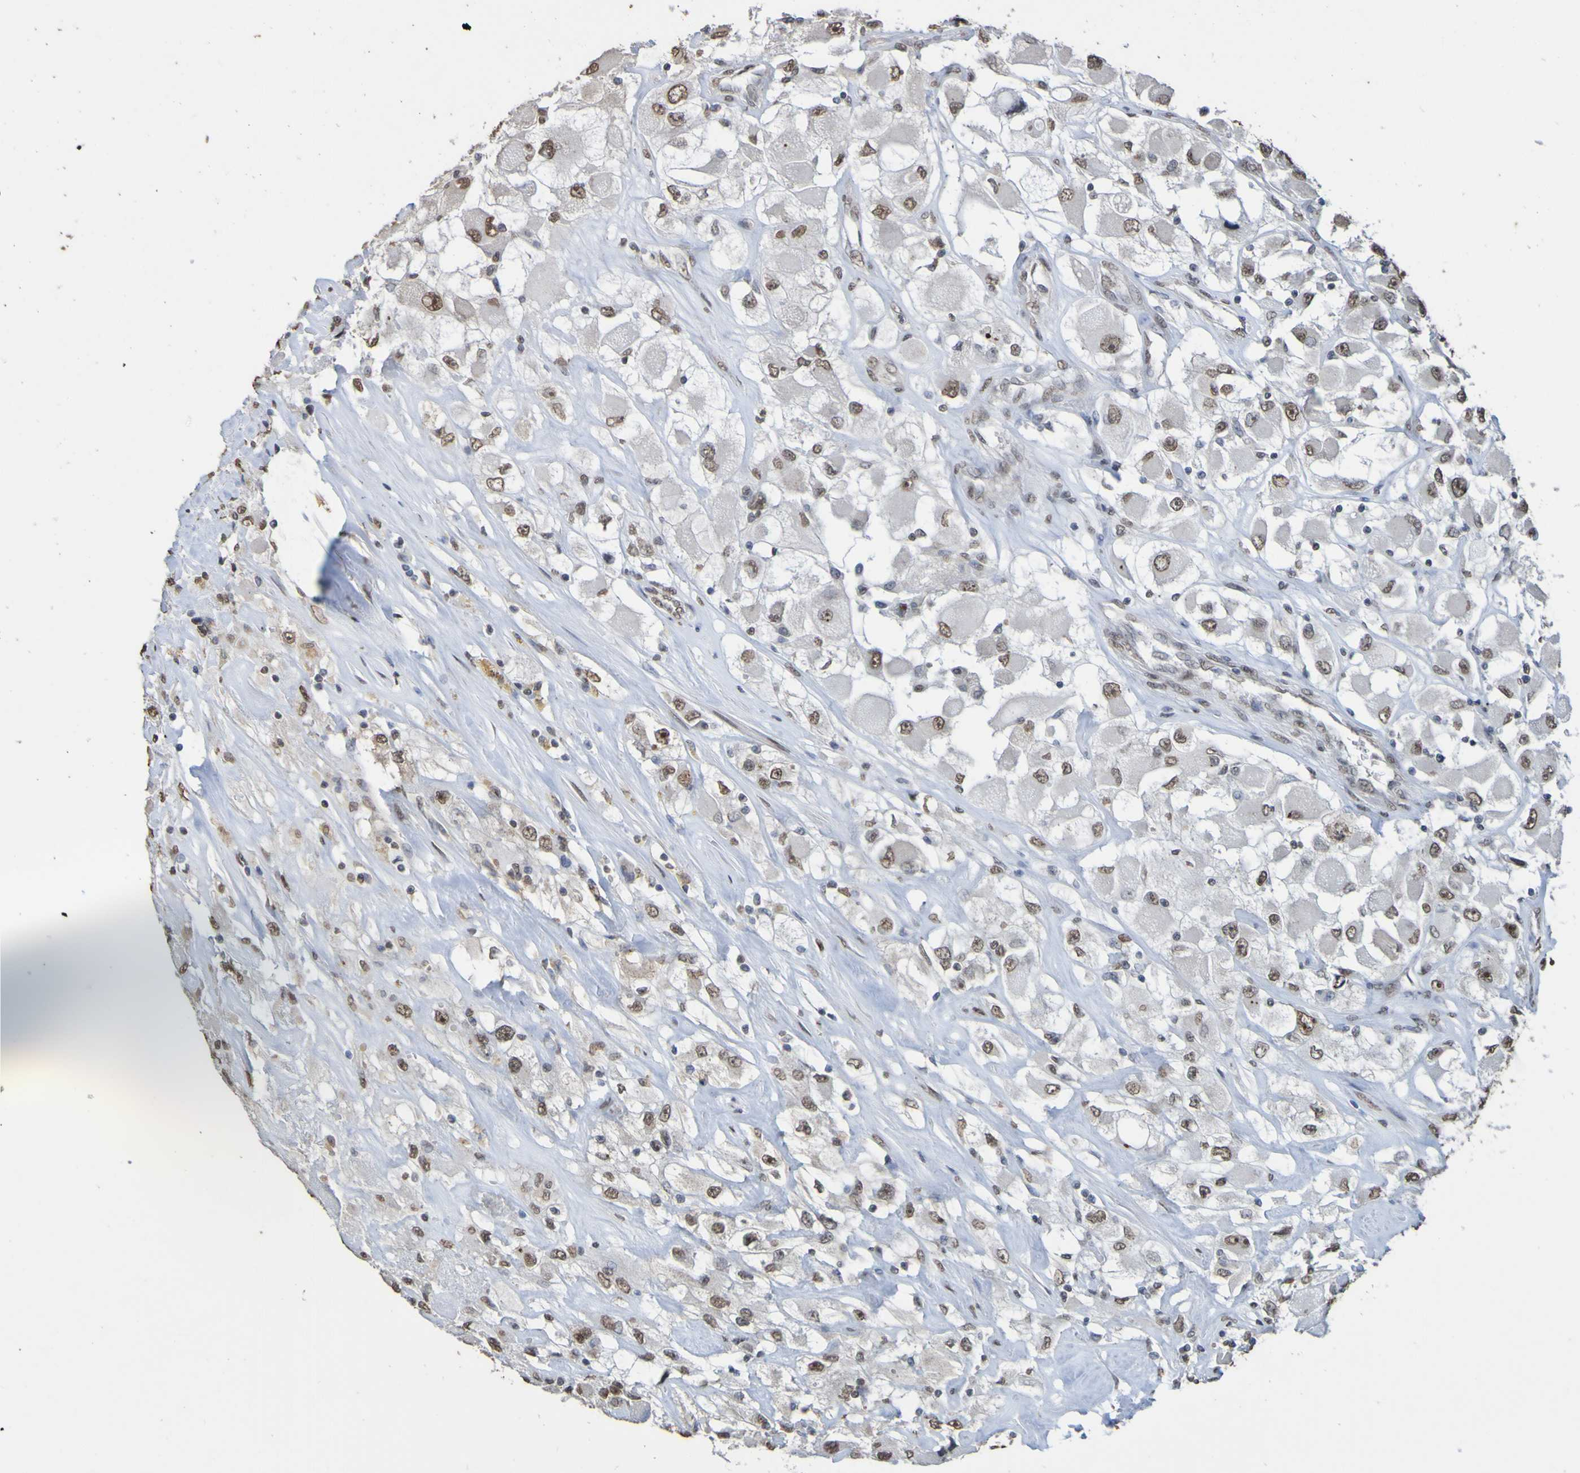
{"staining": {"intensity": "moderate", "quantity": ">75%", "location": "nuclear"}, "tissue": "renal cancer", "cell_type": "Tumor cells", "image_type": "cancer", "snomed": [{"axis": "morphology", "description": "Adenocarcinoma, NOS"}, {"axis": "topography", "description": "Kidney"}], "caption": "Human renal cancer (adenocarcinoma) stained for a protein (brown) demonstrates moderate nuclear positive staining in about >75% of tumor cells.", "gene": "ALKBH2", "patient": {"sex": "female", "age": 52}}